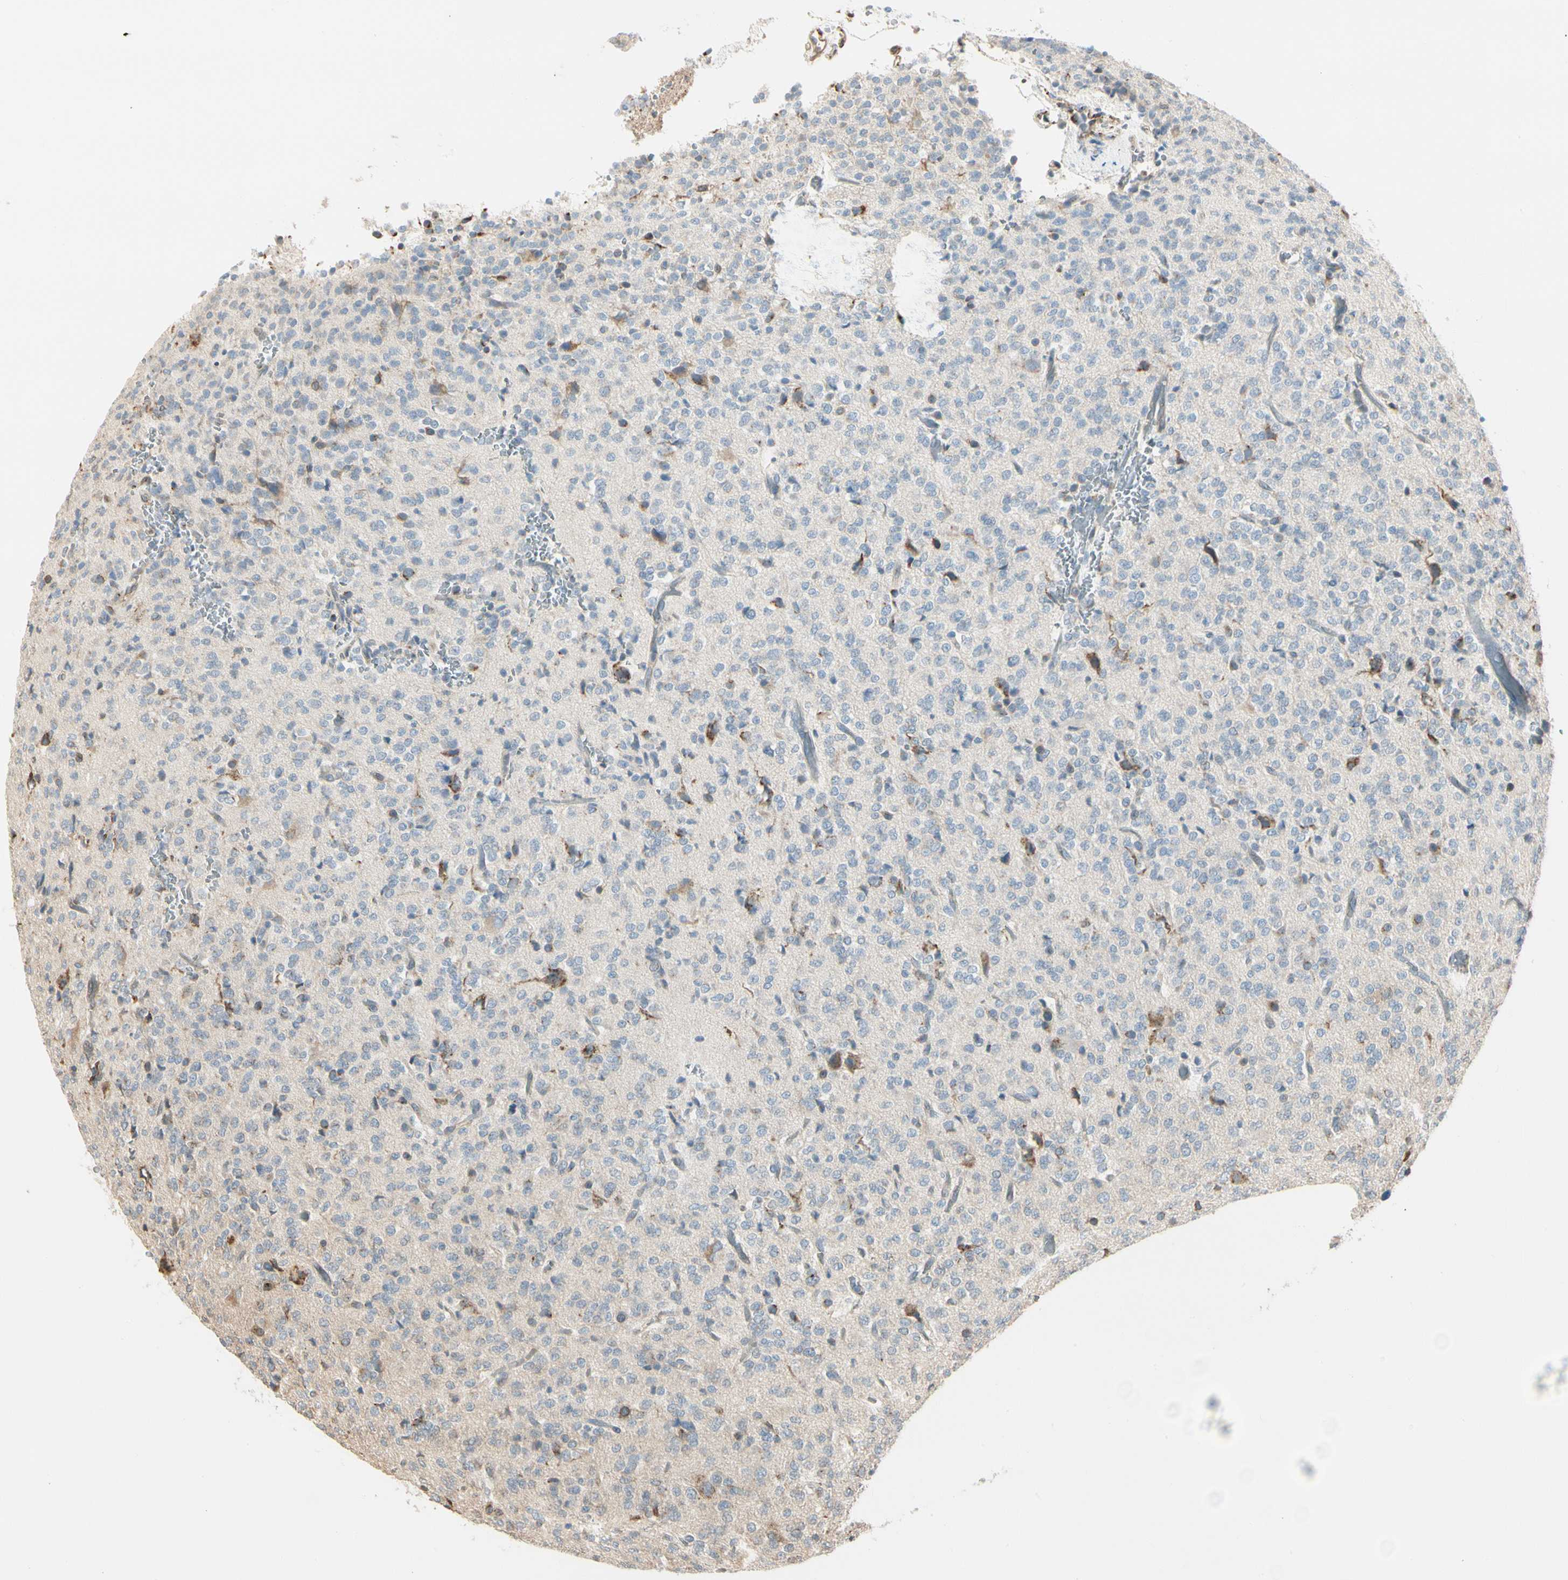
{"staining": {"intensity": "negative", "quantity": "none", "location": "none"}, "tissue": "glioma", "cell_type": "Tumor cells", "image_type": "cancer", "snomed": [{"axis": "morphology", "description": "Glioma, malignant, Low grade"}, {"axis": "topography", "description": "Brain"}], "caption": "DAB immunohistochemical staining of human glioma exhibits no significant positivity in tumor cells. Brightfield microscopy of IHC stained with DAB (brown) and hematoxylin (blue), captured at high magnification.", "gene": "NUCB2", "patient": {"sex": "male", "age": 38}}